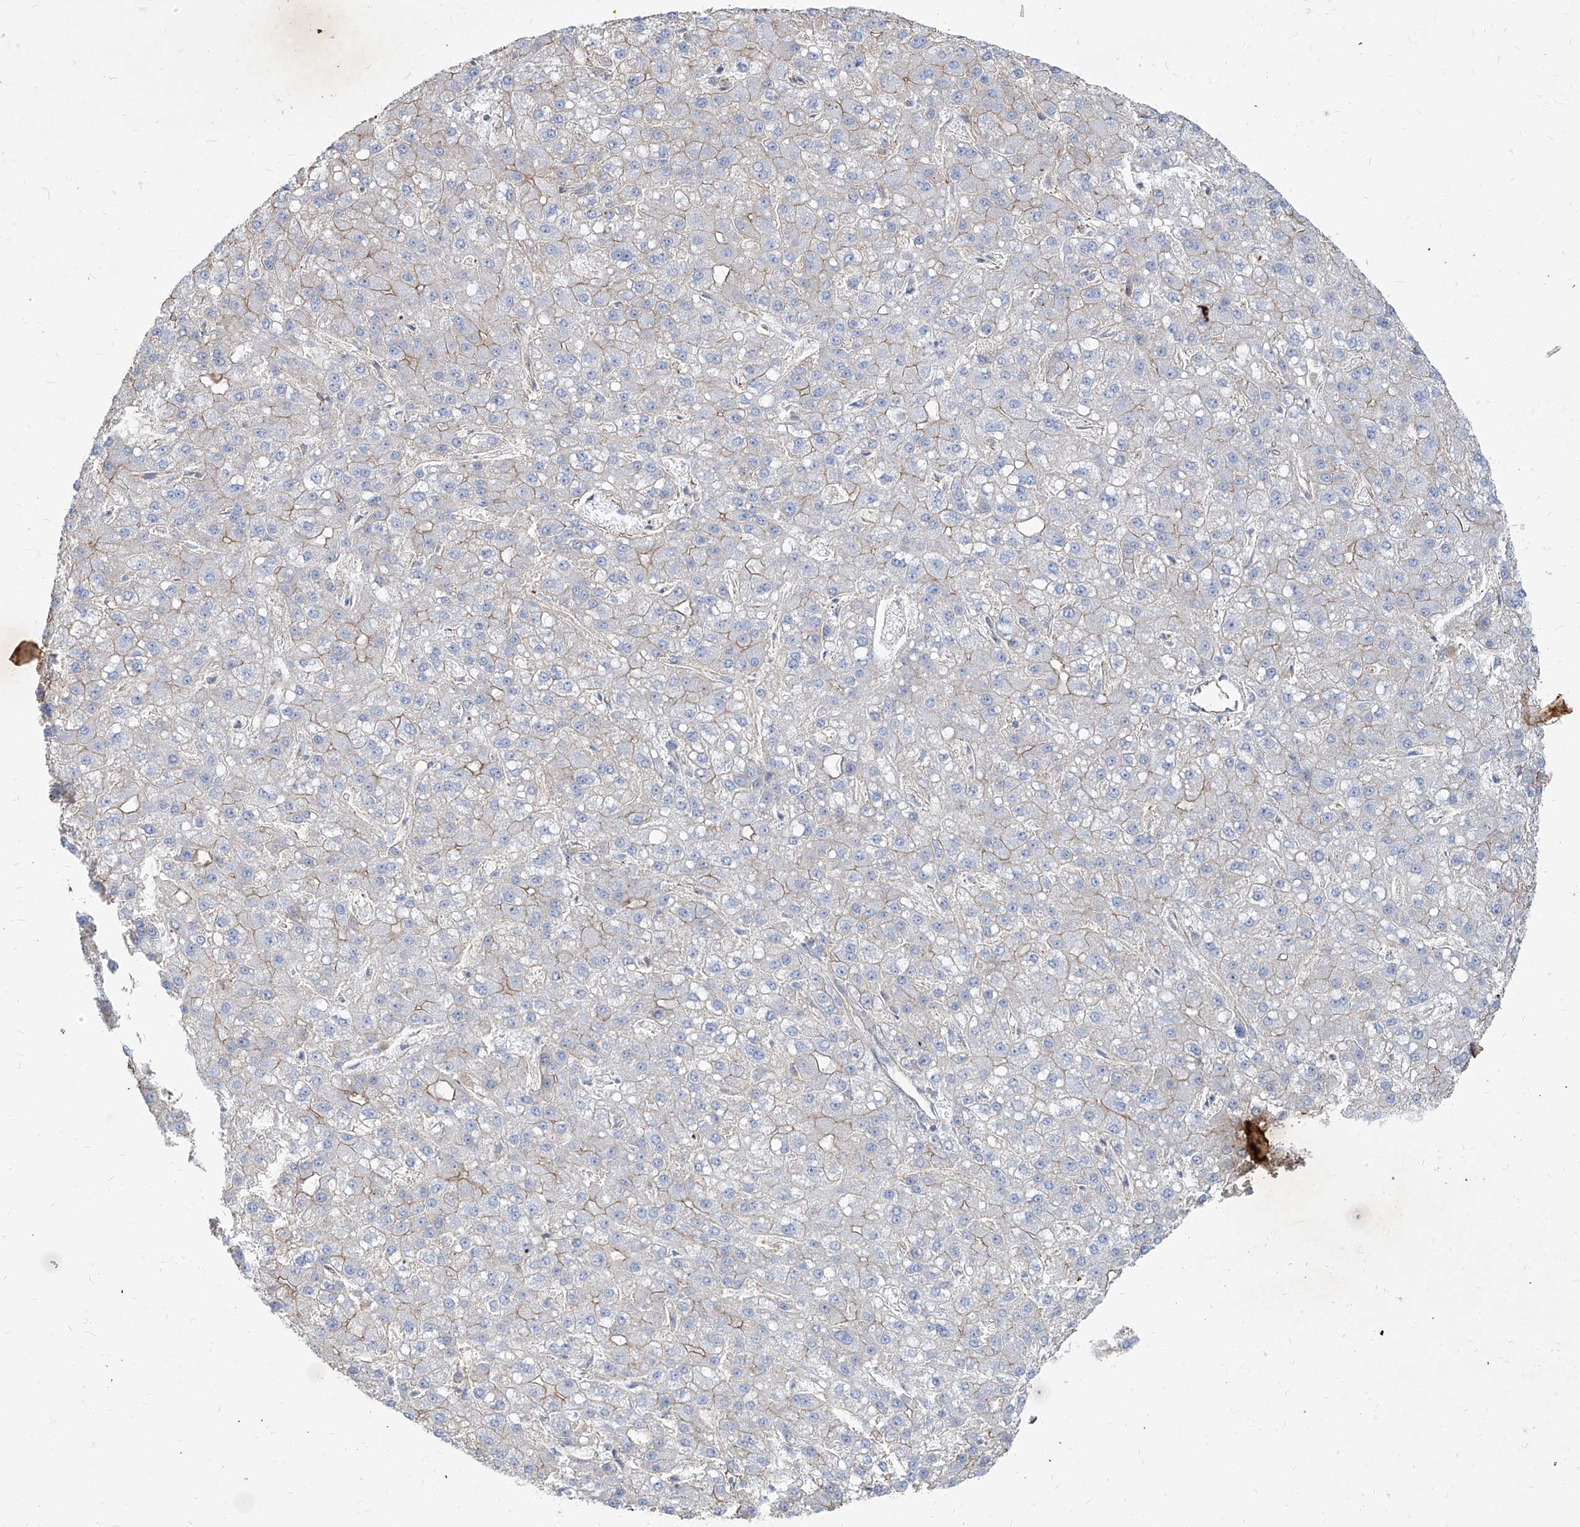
{"staining": {"intensity": "moderate", "quantity": "<25%", "location": "cytoplasmic/membranous"}, "tissue": "liver cancer", "cell_type": "Tumor cells", "image_type": "cancer", "snomed": [{"axis": "morphology", "description": "Carcinoma, Hepatocellular, NOS"}, {"axis": "topography", "description": "Liver"}], "caption": "Immunohistochemical staining of human liver cancer (hepatocellular carcinoma) exhibits moderate cytoplasmic/membranous protein staining in approximately <25% of tumor cells. The protein of interest is stained brown, and the nuclei are stained in blue (DAB (3,3'-diaminobenzidine) IHC with brightfield microscopy, high magnification).", "gene": "TXLNB", "patient": {"sex": "male", "age": 67}}